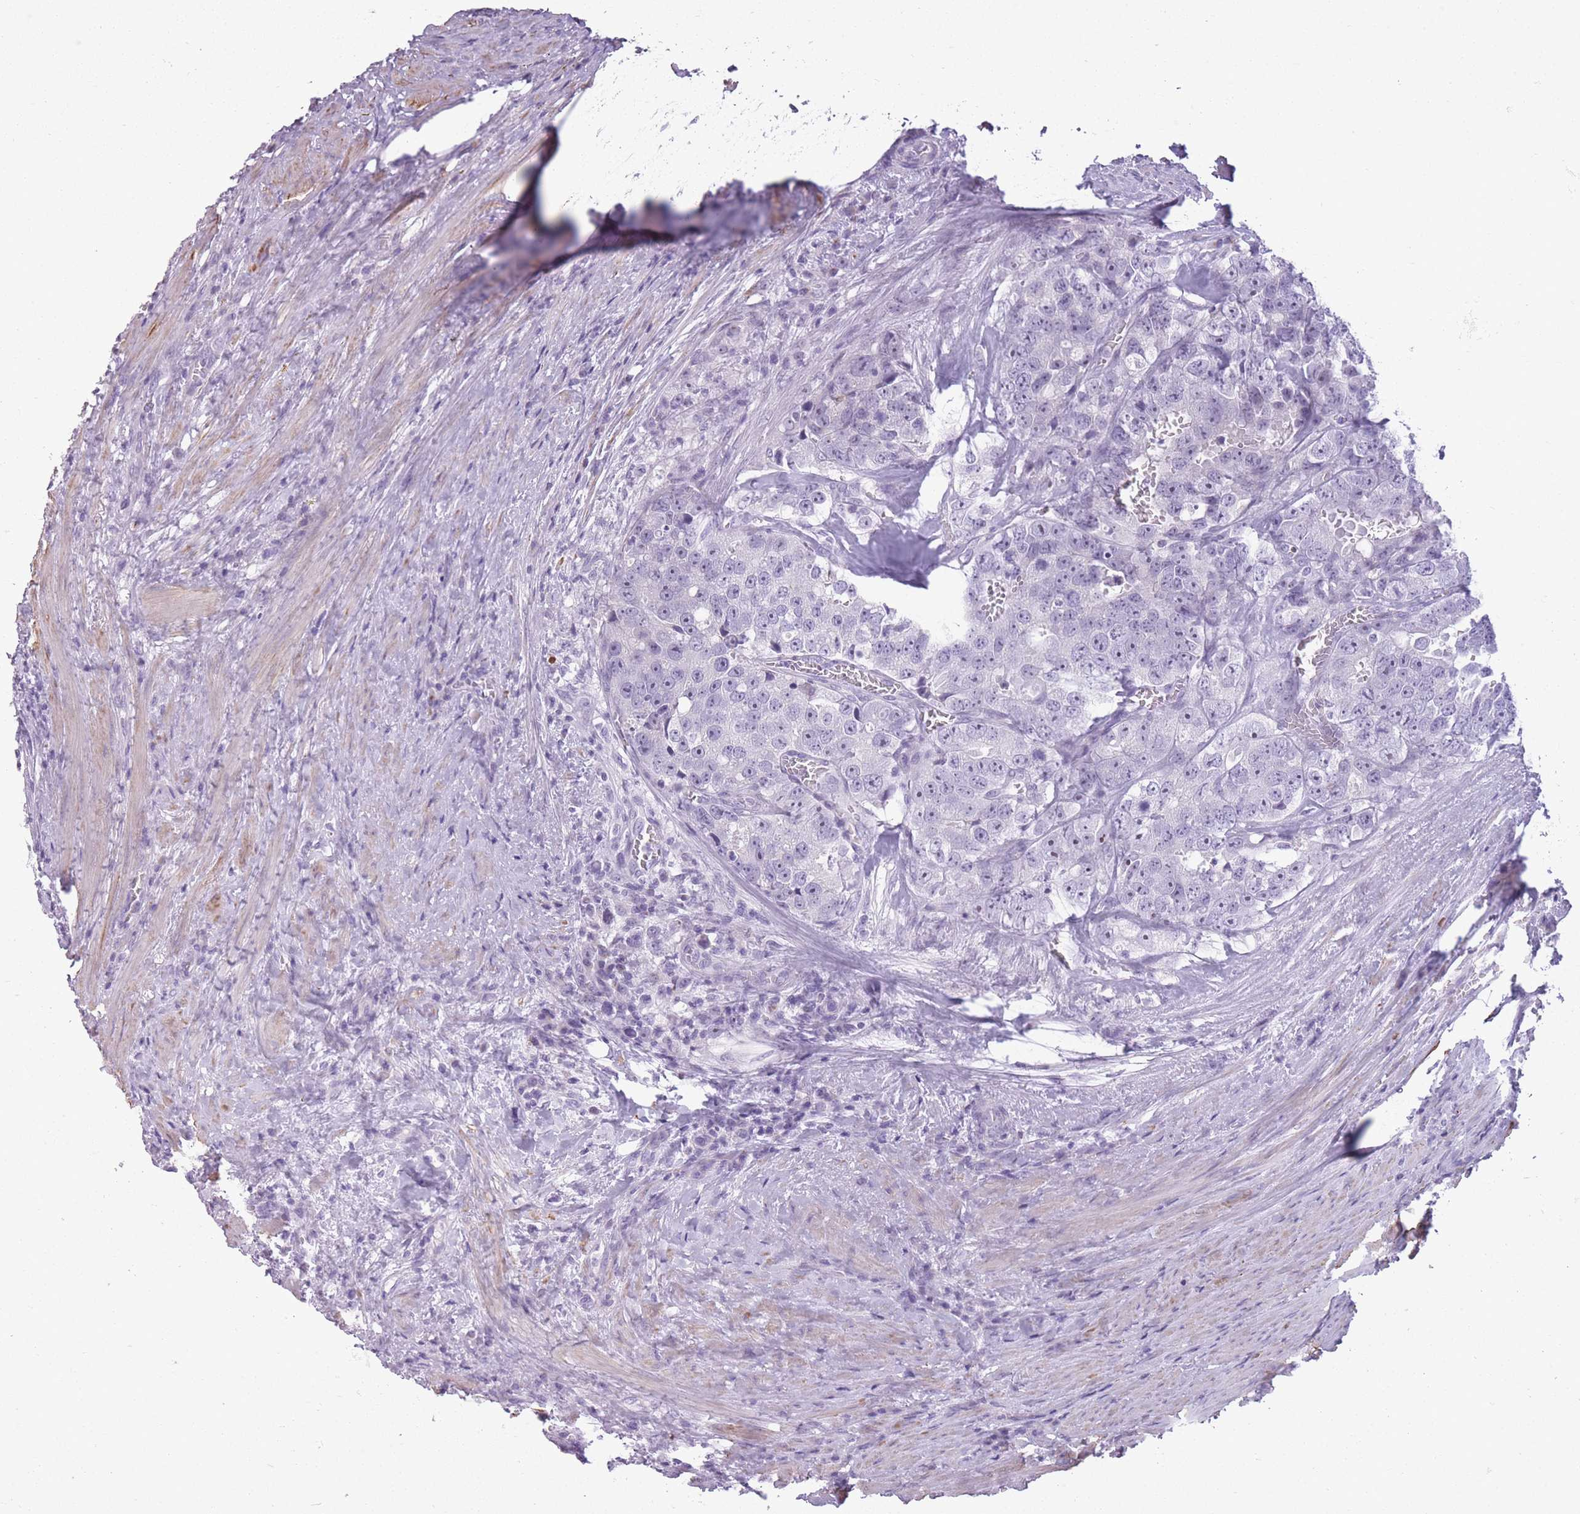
{"staining": {"intensity": "negative", "quantity": "none", "location": "none"}, "tissue": "prostate cancer", "cell_type": "Tumor cells", "image_type": "cancer", "snomed": [{"axis": "morphology", "description": "Adenocarcinoma, High grade"}, {"axis": "topography", "description": "Prostate"}], "caption": "Immunohistochemical staining of human prostate cancer (adenocarcinoma (high-grade)) demonstrates no significant expression in tumor cells.", "gene": "GOLGA6D", "patient": {"sex": "male", "age": 71}}